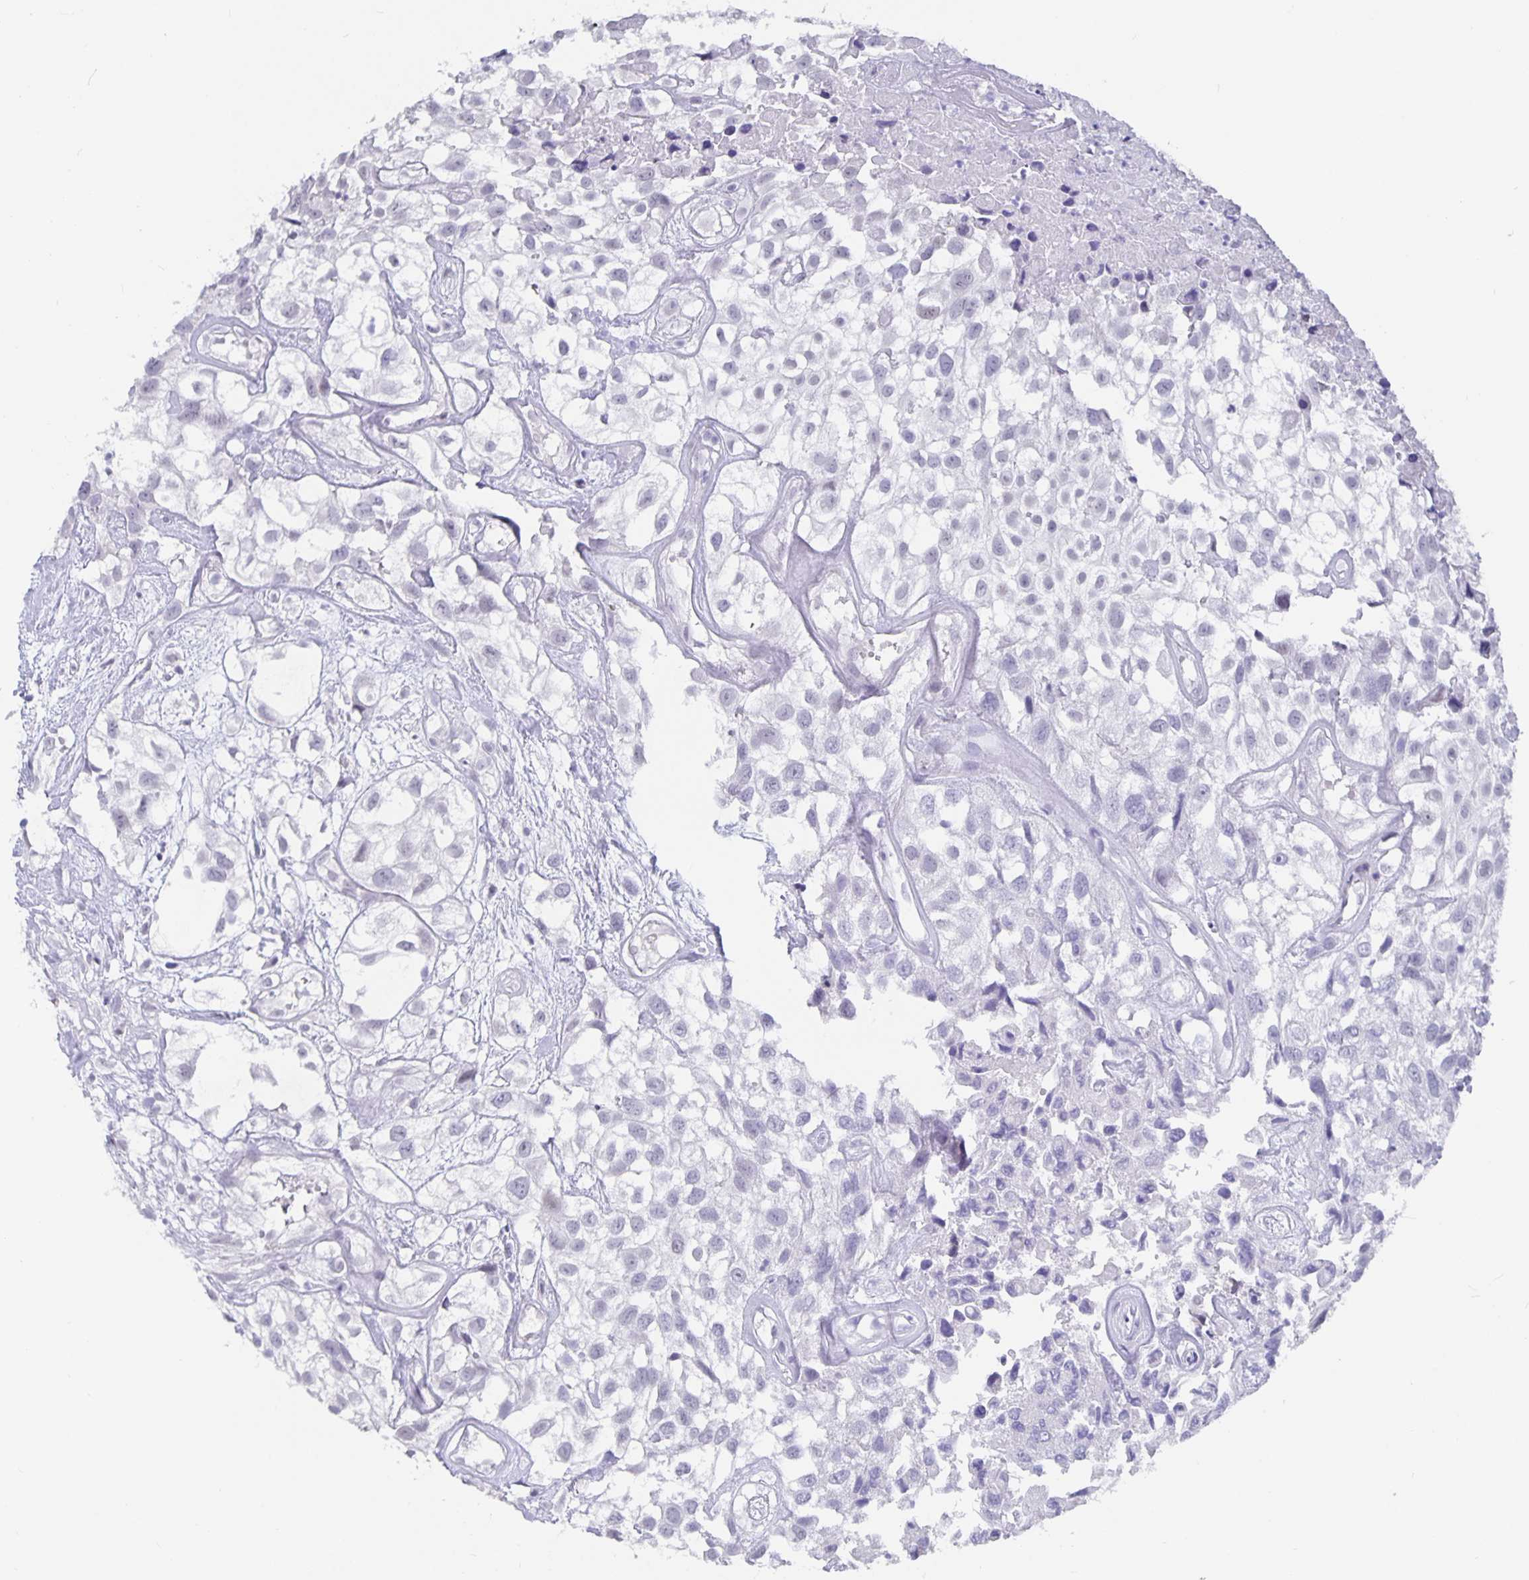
{"staining": {"intensity": "negative", "quantity": "none", "location": "none"}, "tissue": "urothelial cancer", "cell_type": "Tumor cells", "image_type": "cancer", "snomed": [{"axis": "morphology", "description": "Urothelial carcinoma, High grade"}, {"axis": "topography", "description": "Urinary bladder"}], "caption": "A histopathology image of urothelial carcinoma (high-grade) stained for a protein displays no brown staining in tumor cells.", "gene": "OLIG2", "patient": {"sex": "male", "age": 56}}